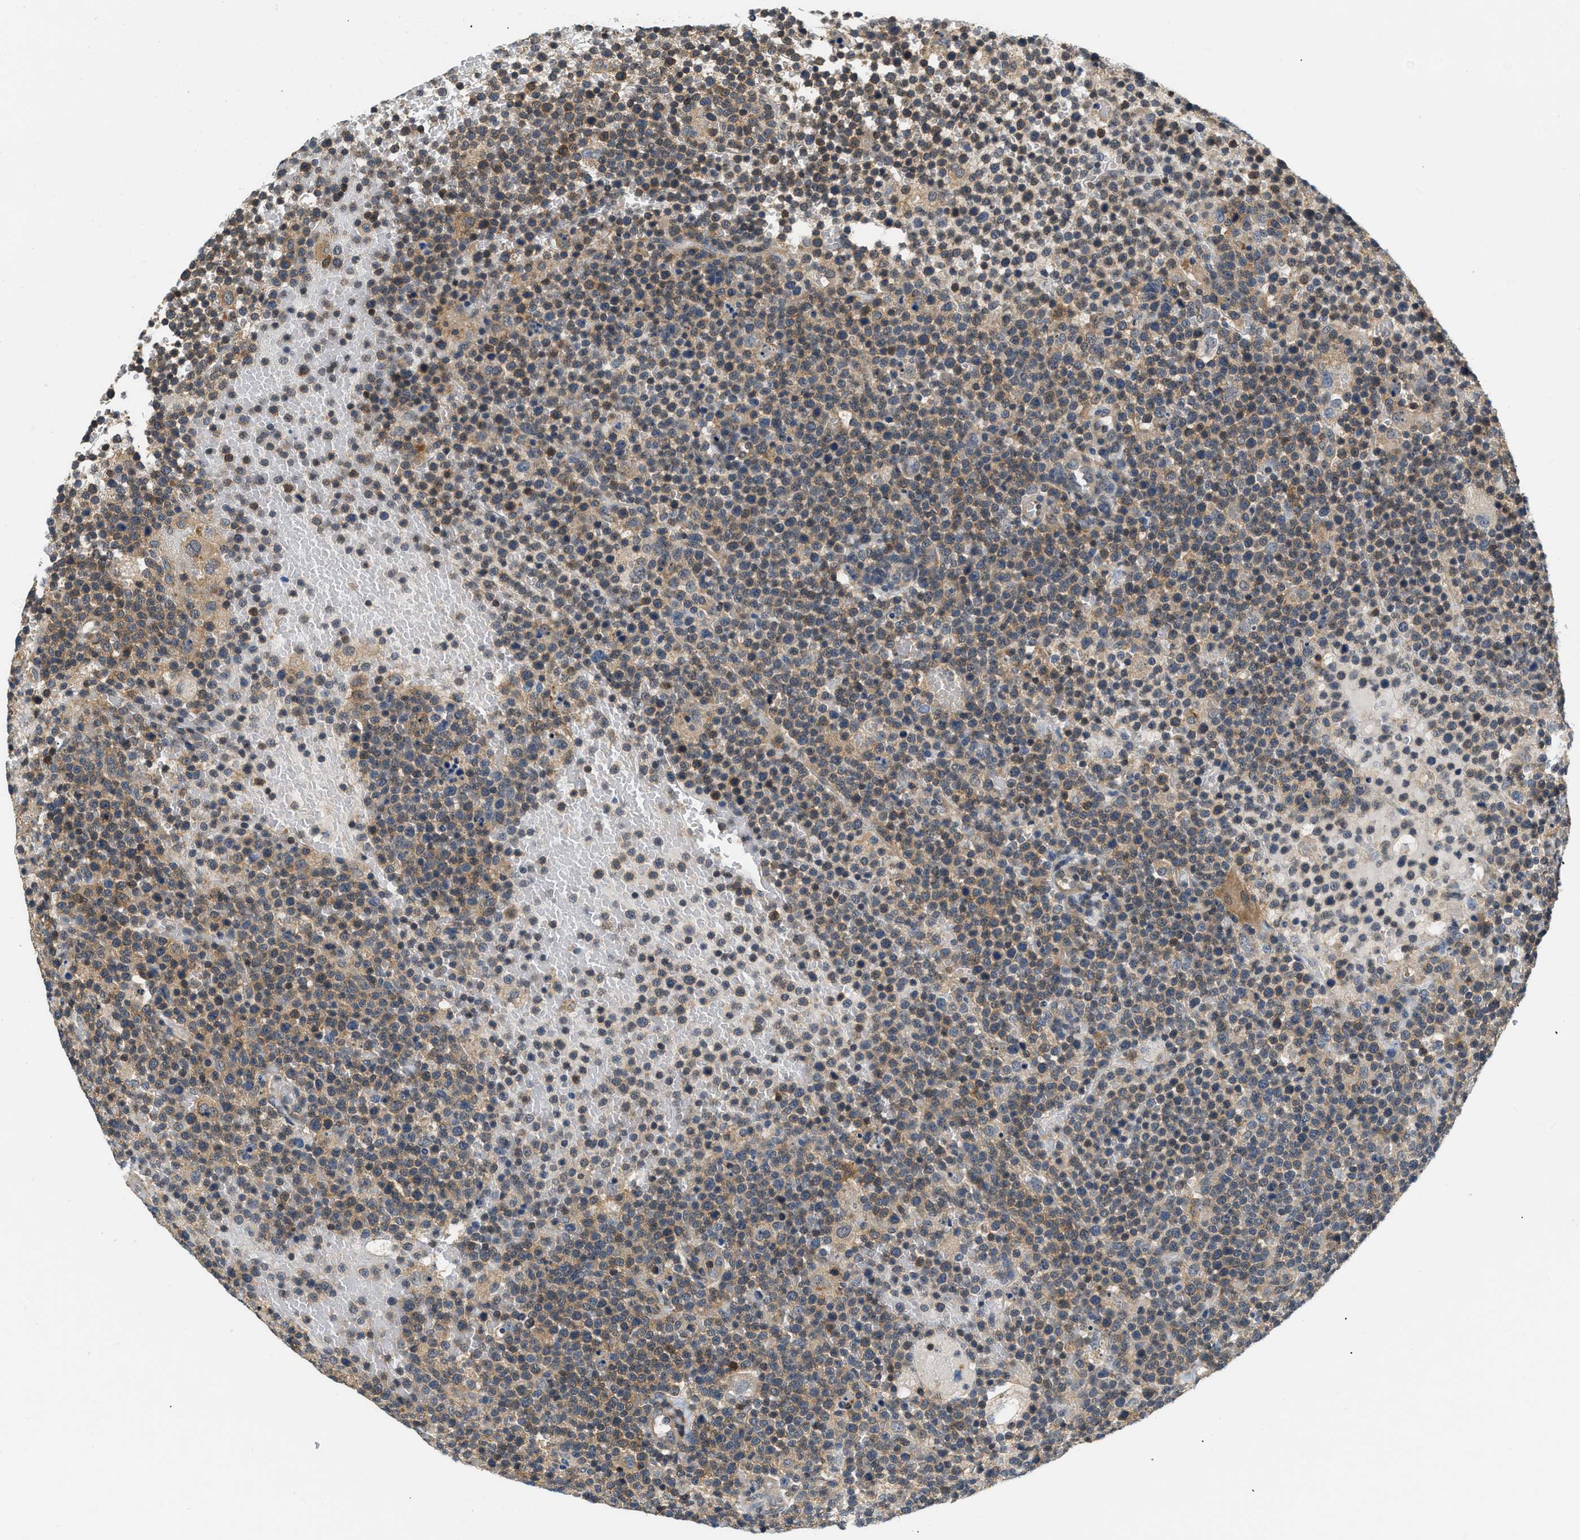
{"staining": {"intensity": "moderate", "quantity": ">75%", "location": "cytoplasmic/membranous"}, "tissue": "lymphoma", "cell_type": "Tumor cells", "image_type": "cancer", "snomed": [{"axis": "morphology", "description": "Malignant lymphoma, non-Hodgkin's type, High grade"}, {"axis": "topography", "description": "Lymph node"}], "caption": "The immunohistochemical stain highlights moderate cytoplasmic/membranous staining in tumor cells of lymphoma tissue.", "gene": "EIF4EBP2", "patient": {"sex": "male", "age": 61}}